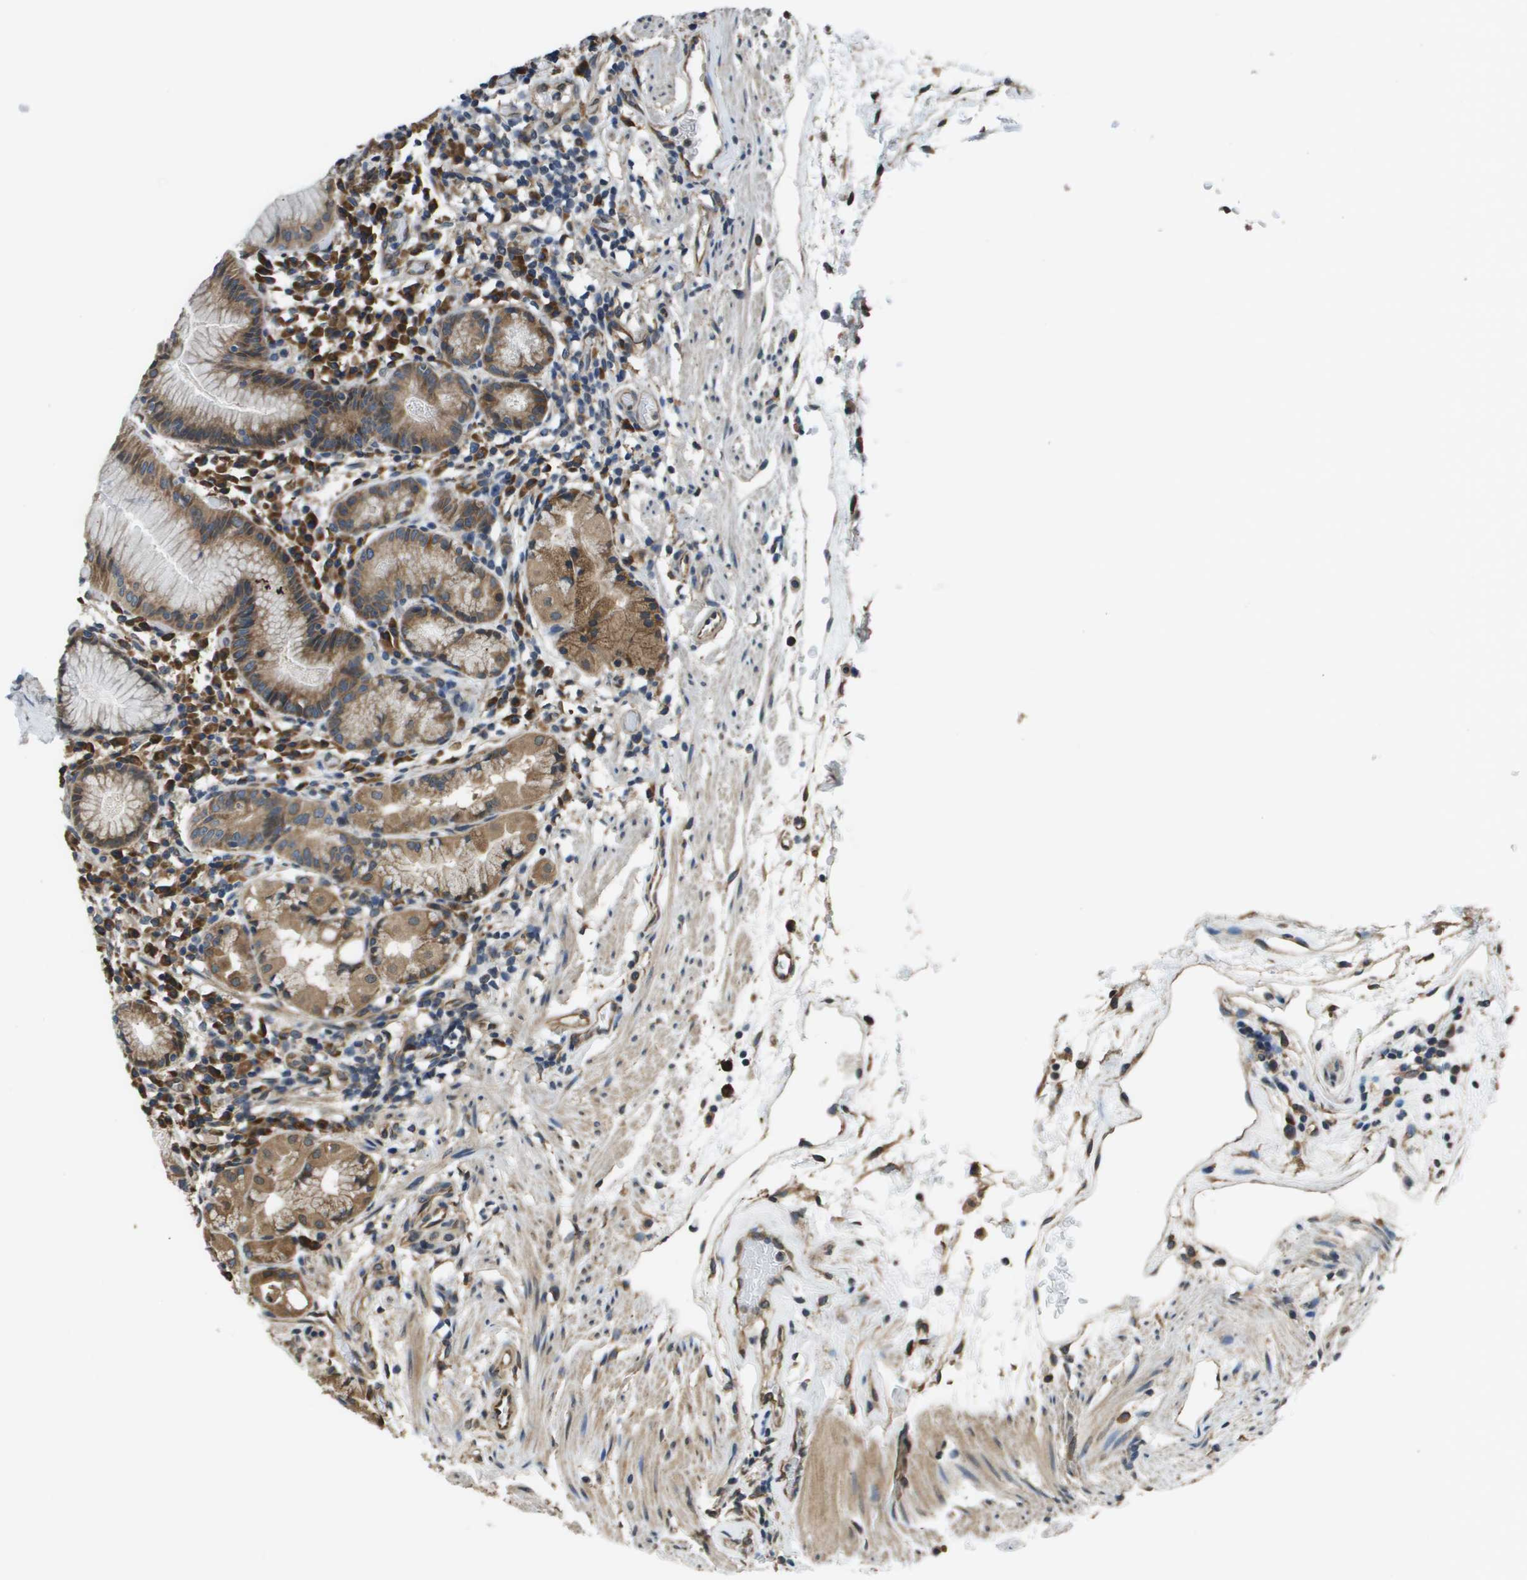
{"staining": {"intensity": "moderate", "quantity": ">75%", "location": "cytoplasmic/membranous"}, "tissue": "stomach", "cell_type": "Glandular cells", "image_type": "normal", "snomed": [{"axis": "morphology", "description": "Normal tissue, NOS"}, {"axis": "topography", "description": "Stomach"}, {"axis": "topography", "description": "Stomach, lower"}], "caption": "Protein expression by IHC exhibits moderate cytoplasmic/membranous staining in approximately >75% of glandular cells in unremarkable stomach.", "gene": "SEC62", "patient": {"sex": "female", "age": 75}}